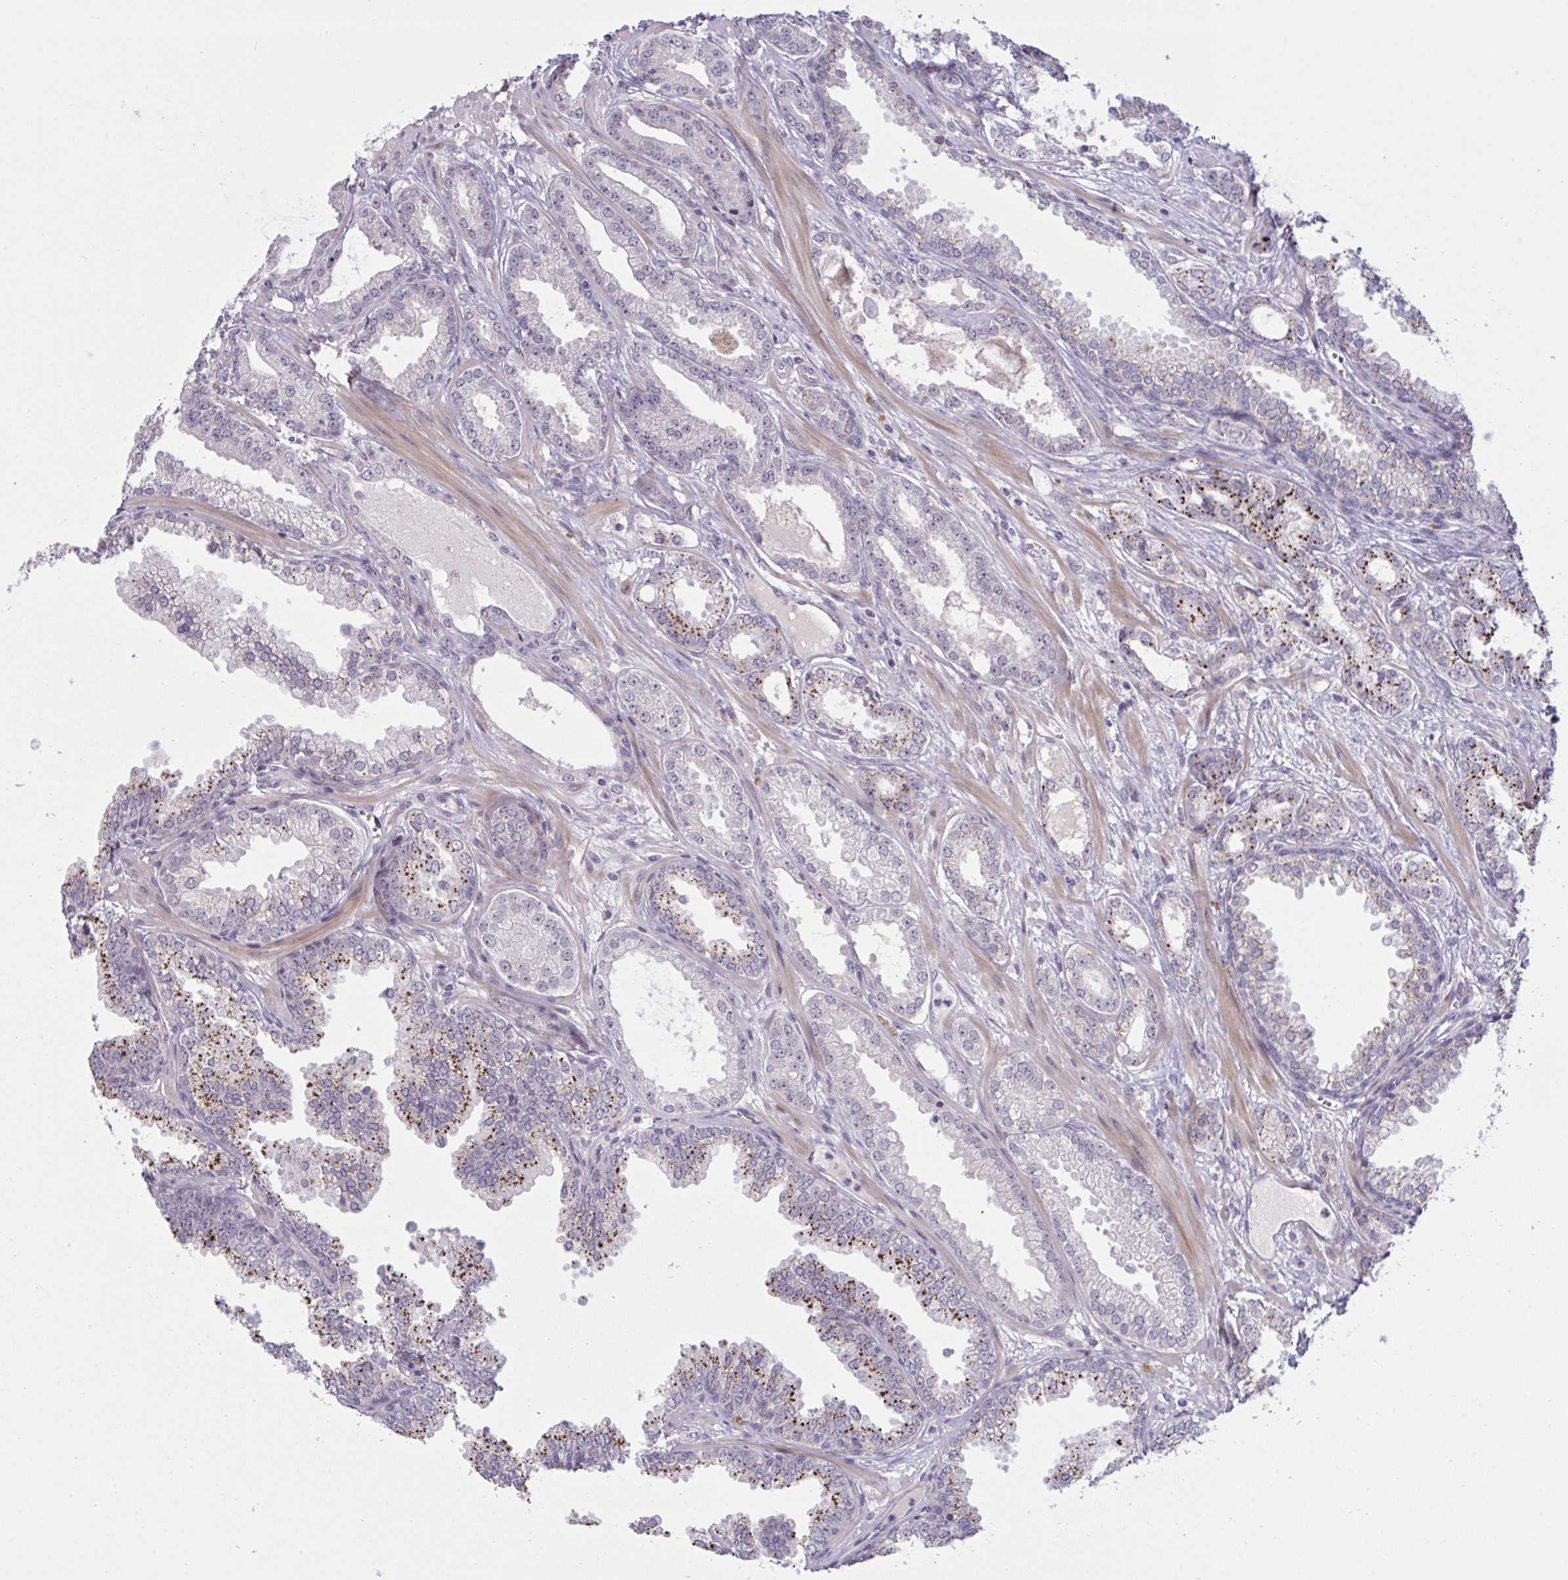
{"staining": {"intensity": "strong", "quantity": "<25%", "location": "cytoplasmic/membranous"}, "tissue": "prostate cancer", "cell_type": "Tumor cells", "image_type": "cancer", "snomed": [{"axis": "morphology", "description": "Adenocarcinoma, Medium grade"}, {"axis": "topography", "description": "Prostate"}], "caption": "IHC histopathology image of neoplastic tissue: prostate cancer stained using immunohistochemistry reveals medium levels of strong protein expression localized specifically in the cytoplasmic/membranous of tumor cells, appearing as a cytoplasmic/membranous brown color.", "gene": "RFPL4B", "patient": {"sex": "male", "age": 57}}